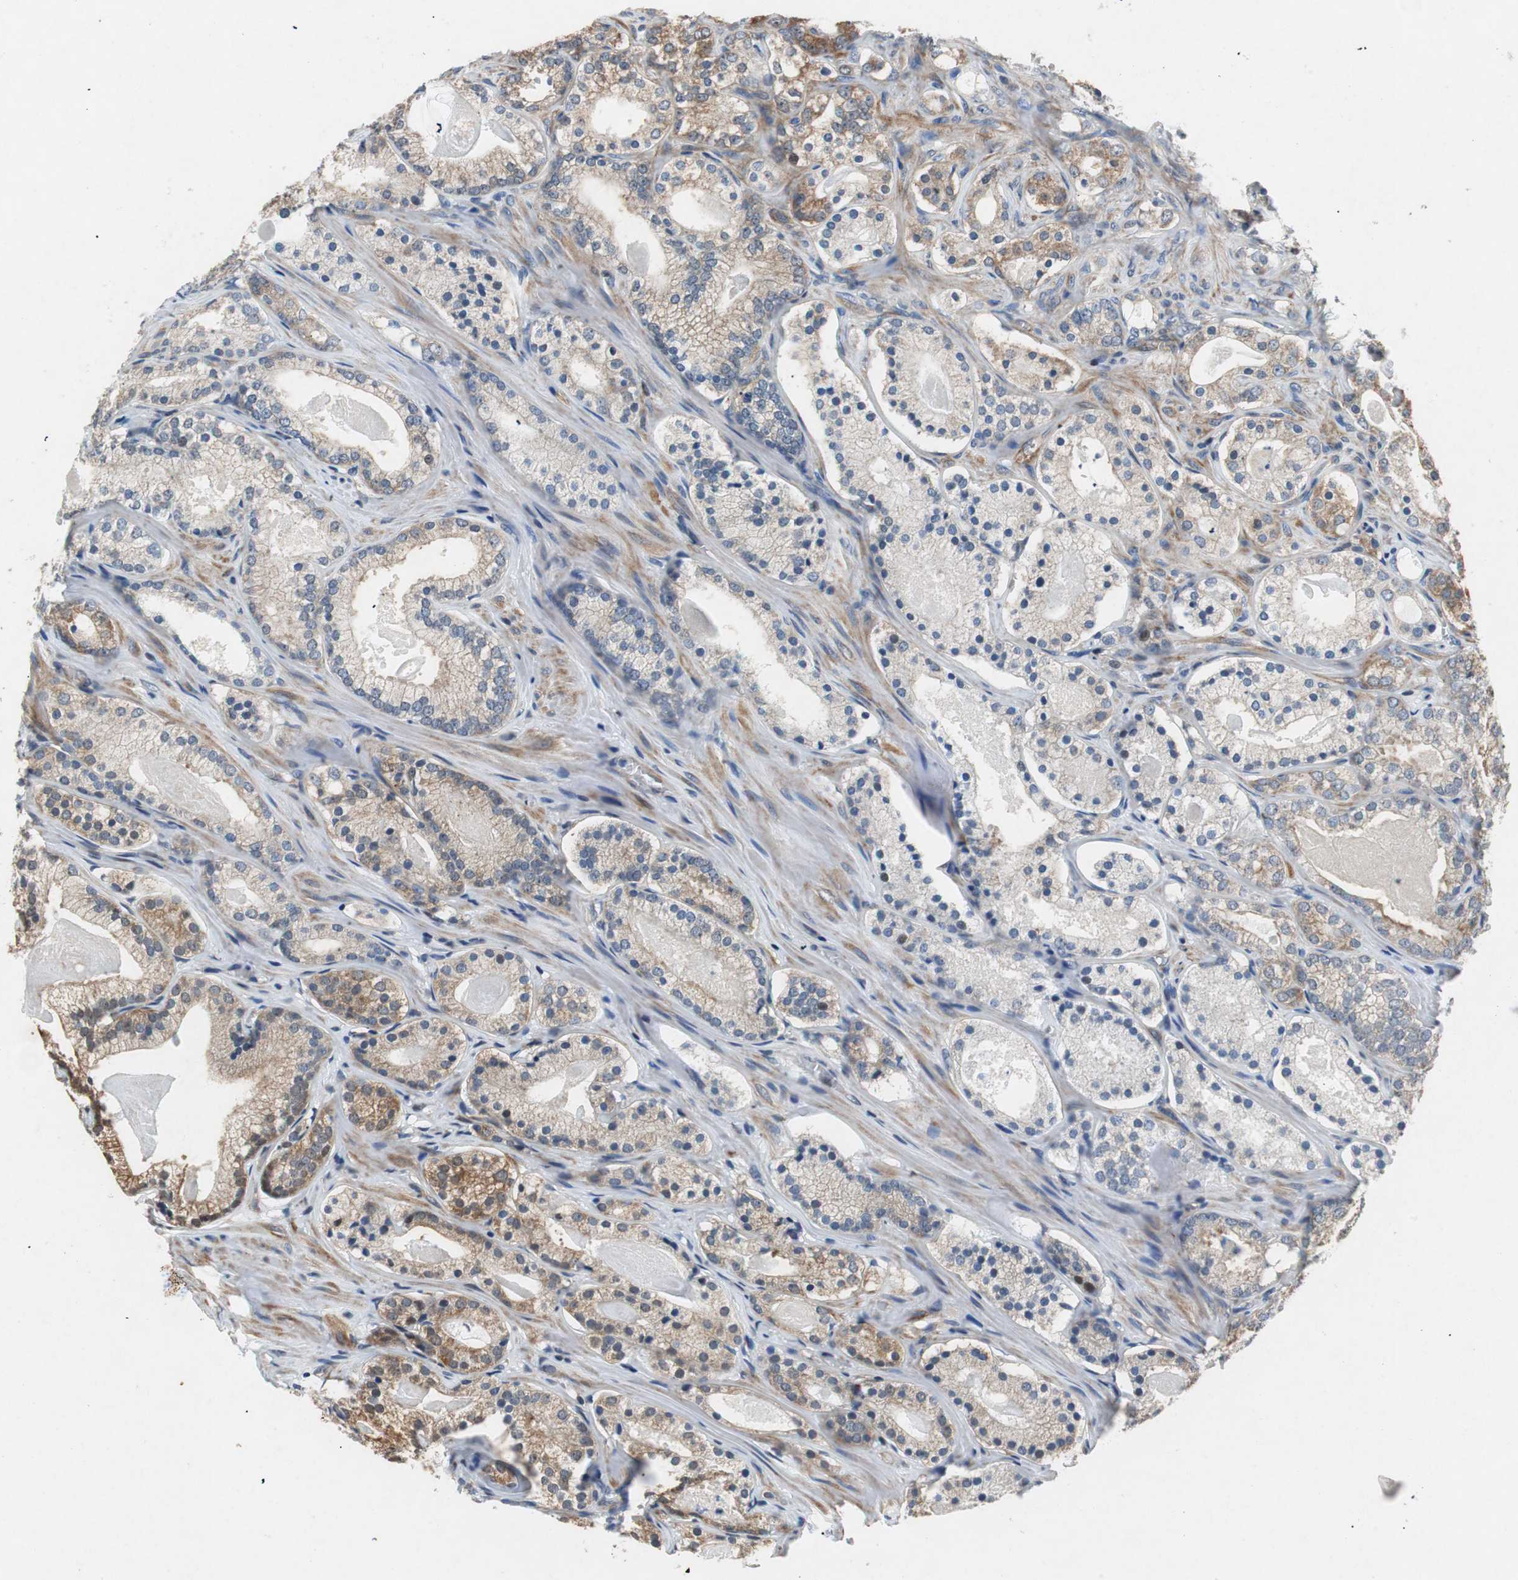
{"staining": {"intensity": "weak", "quantity": ">75%", "location": "cytoplasmic/membranous"}, "tissue": "prostate cancer", "cell_type": "Tumor cells", "image_type": "cancer", "snomed": [{"axis": "morphology", "description": "Adenocarcinoma, Low grade"}, {"axis": "topography", "description": "Prostate"}], "caption": "DAB immunohistochemical staining of human prostate adenocarcinoma (low-grade) reveals weak cytoplasmic/membranous protein staining in approximately >75% of tumor cells. (DAB (3,3'-diaminobenzidine) IHC with brightfield microscopy, high magnification).", "gene": "RPL35", "patient": {"sex": "male", "age": 59}}